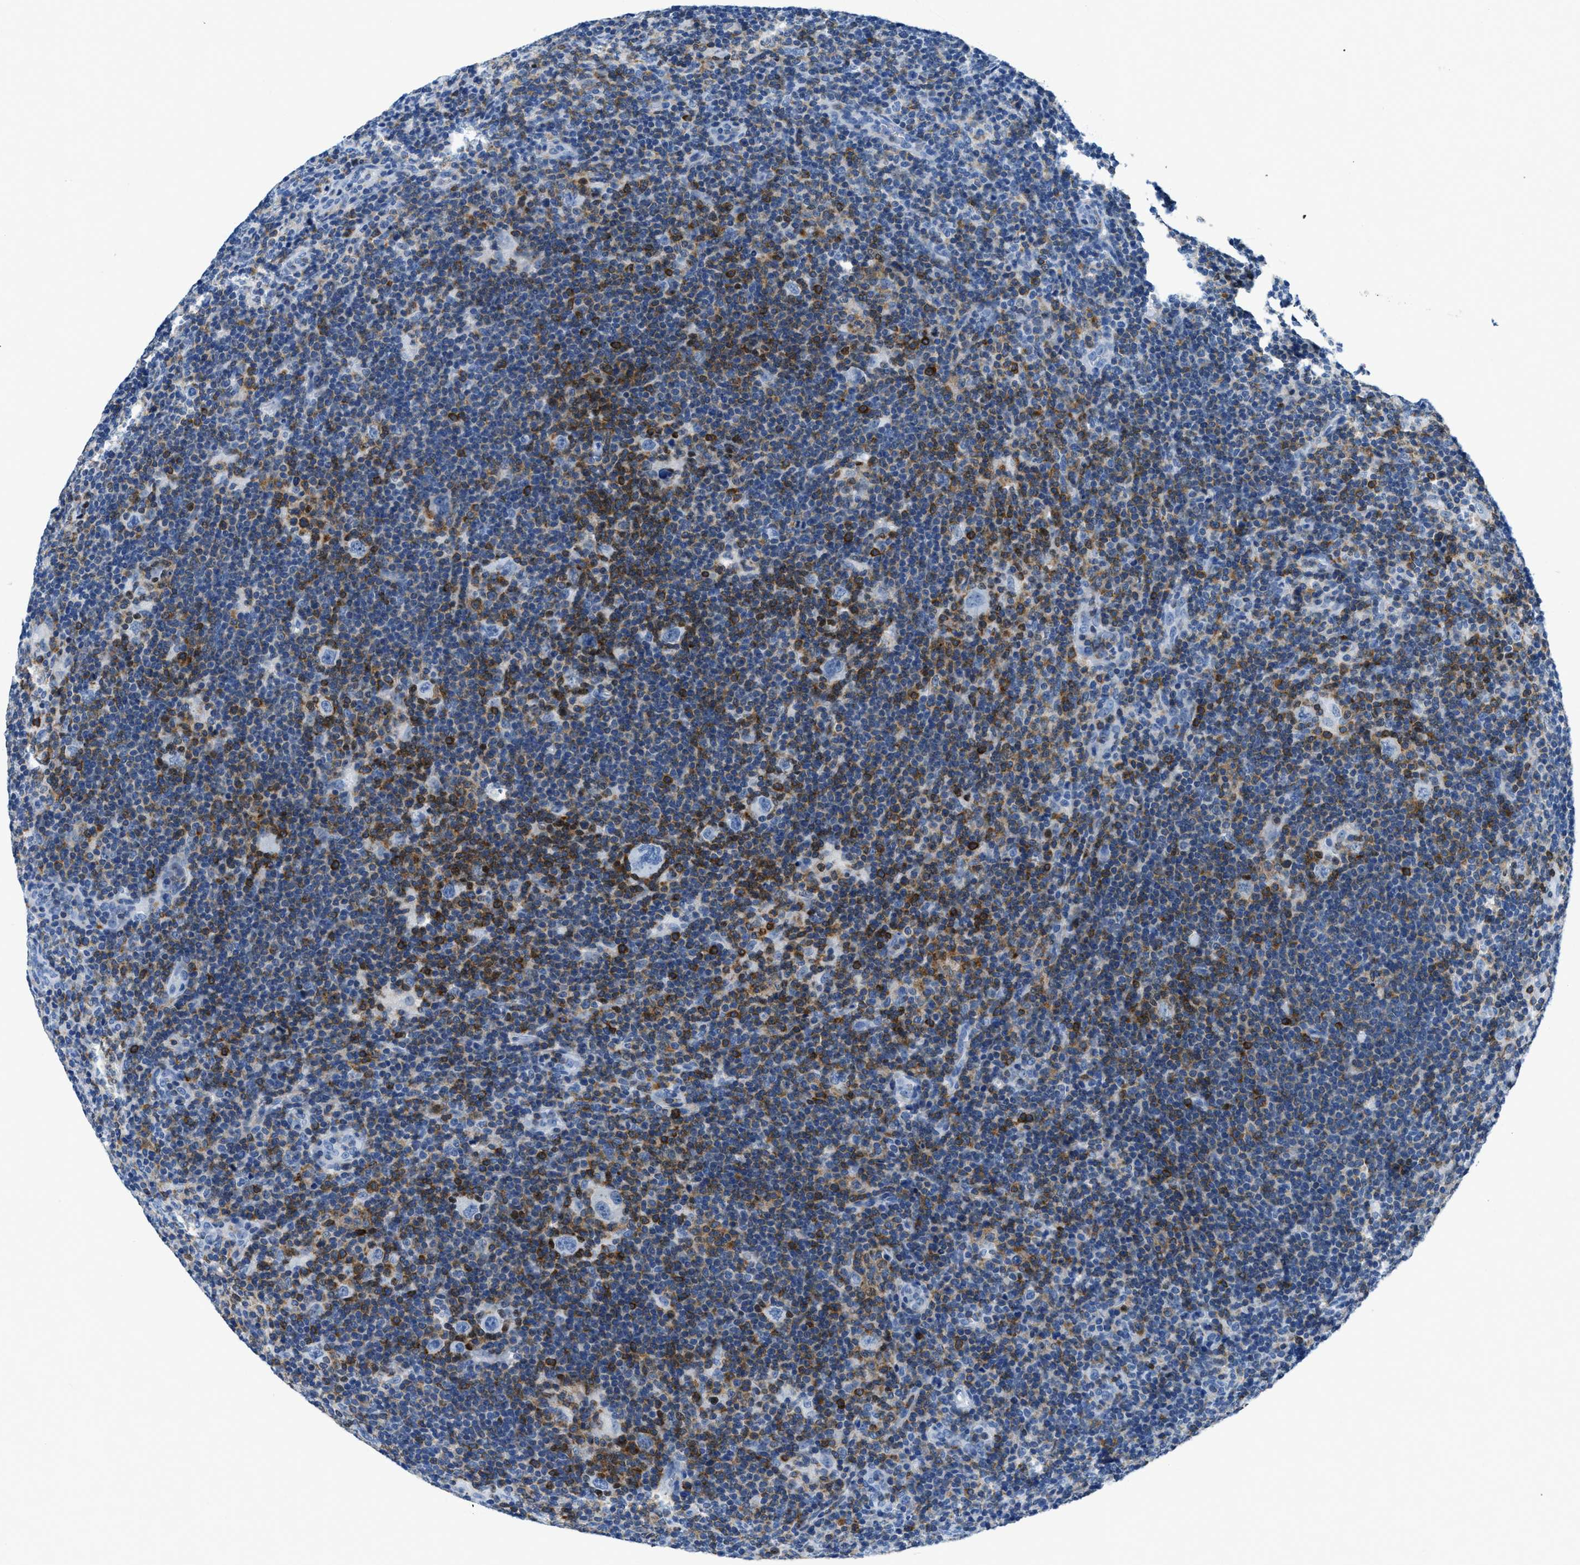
{"staining": {"intensity": "negative", "quantity": "none", "location": "none"}, "tissue": "lymphoma", "cell_type": "Tumor cells", "image_type": "cancer", "snomed": [{"axis": "morphology", "description": "Hodgkin's disease, NOS"}, {"axis": "topography", "description": "Lymph node"}], "caption": "Immunohistochemistry (IHC) of human lymphoma demonstrates no positivity in tumor cells.", "gene": "NFATC2", "patient": {"sex": "female", "age": 57}}